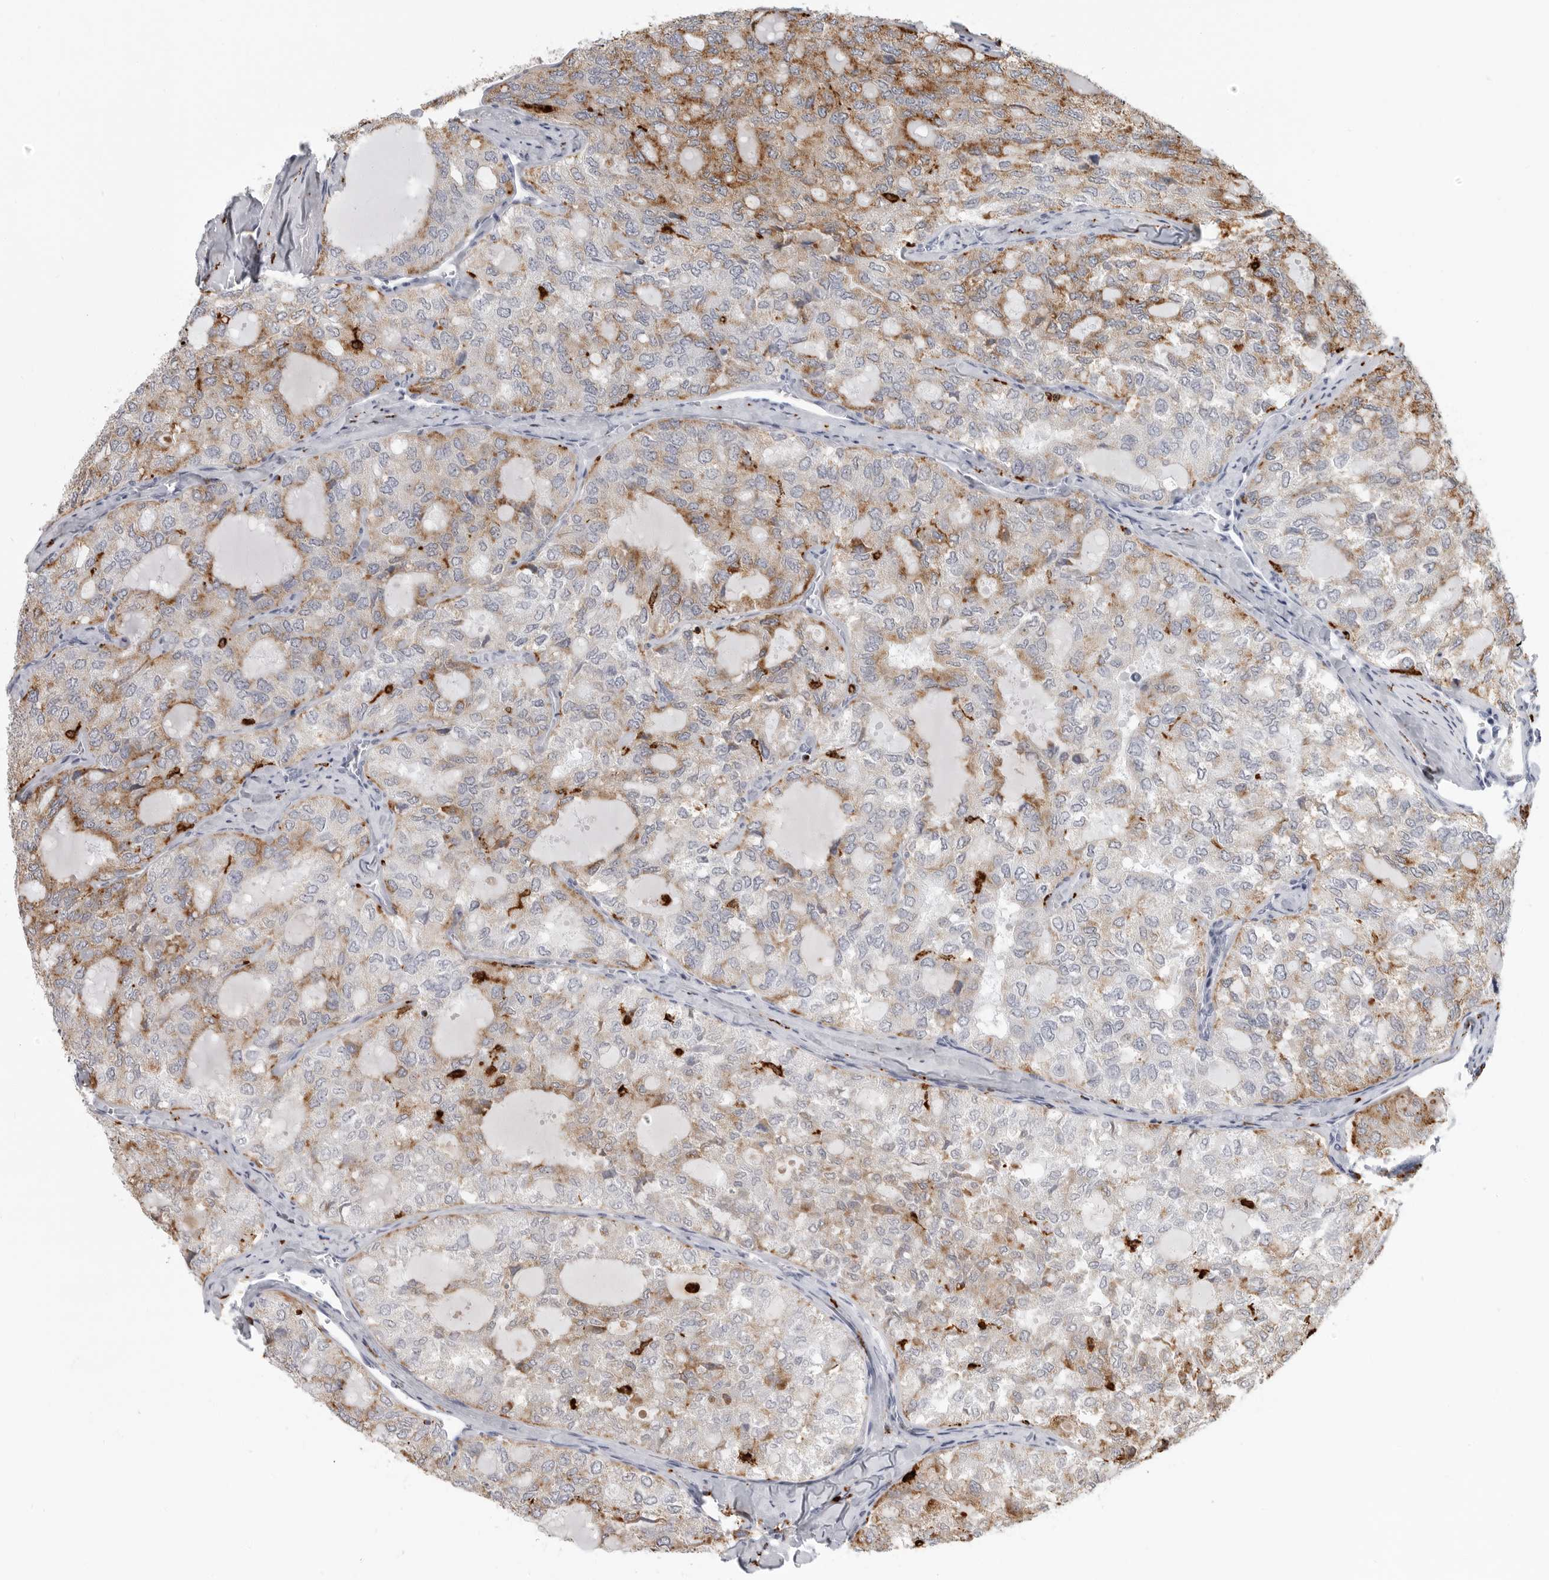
{"staining": {"intensity": "moderate", "quantity": "<25%", "location": "cytoplasmic/membranous"}, "tissue": "thyroid cancer", "cell_type": "Tumor cells", "image_type": "cancer", "snomed": [{"axis": "morphology", "description": "Follicular adenoma carcinoma, NOS"}, {"axis": "topography", "description": "Thyroid gland"}], "caption": "About <25% of tumor cells in thyroid cancer (follicular adenoma carcinoma) exhibit moderate cytoplasmic/membranous protein staining as visualized by brown immunohistochemical staining.", "gene": "IFI30", "patient": {"sex": "male", "age": 75}}